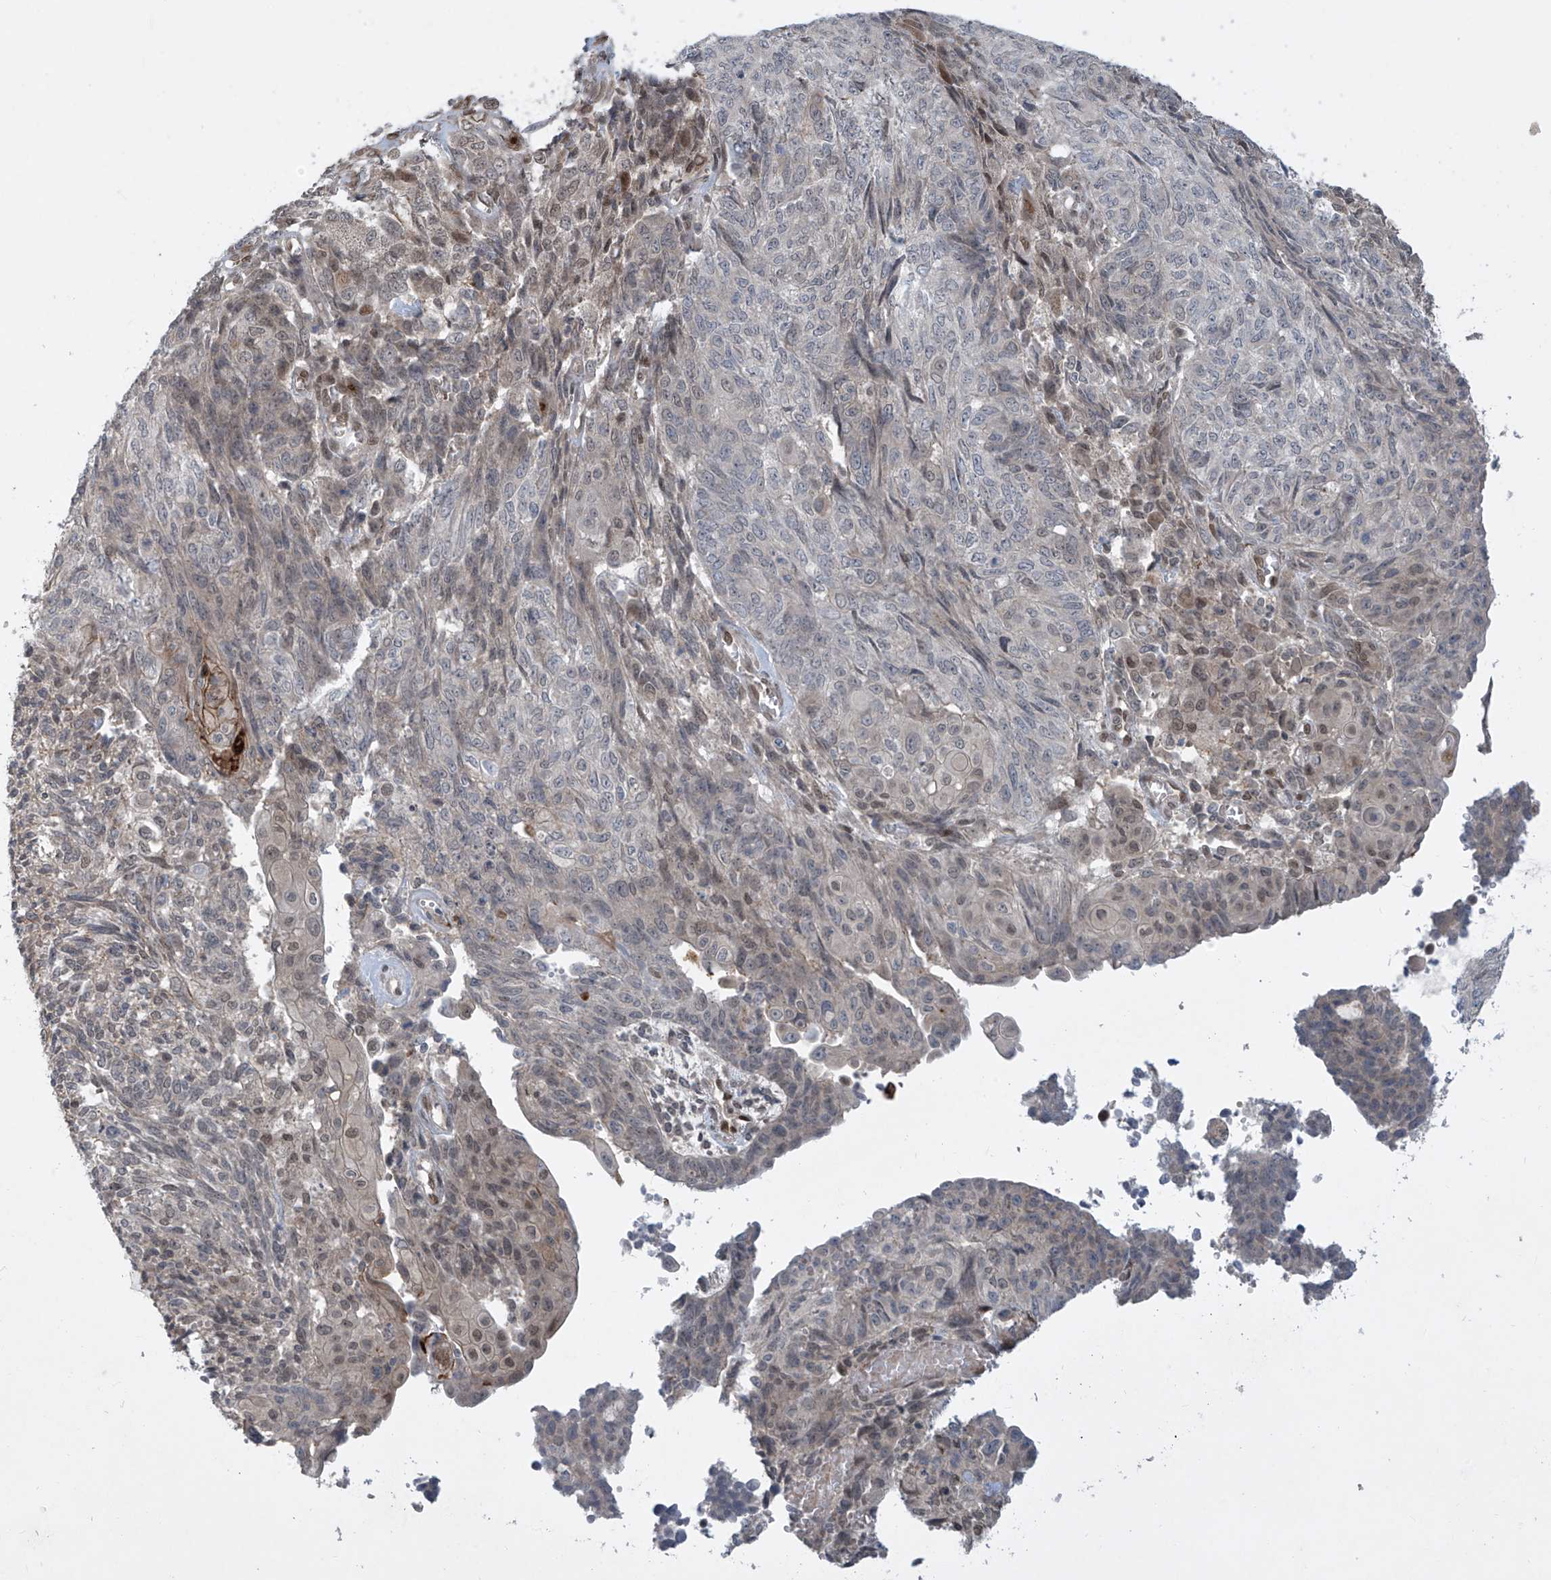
{"staining": {"intensity": "weak", "quantity": "<25%", "location": "nuclear"}, "tissue": "endometrial cancer", "cell_type": "Tumor cells", "image_type": "cancer", "snomed": [{"axis": "morphology", "description": "Adenocarcinoma, NOS"}, {"axis": "topography", "description": "Endometrium"}], "caption": "Immunohistochemistry micrograph of neoplastic tissue: human adenocarcinoma (endometrial) stained with DAB (3,3'-diaminobenzidine) demonstrates no significant protein expression in tumor cells. Brightfield microscopy of IHC stained with DAB (3,3'-diaminobenzidine) (brown) and hematoxylin (blue), captured at high magnification.", "gene": "LAGE3", "patient": {"sex": "female", "age": 32}}